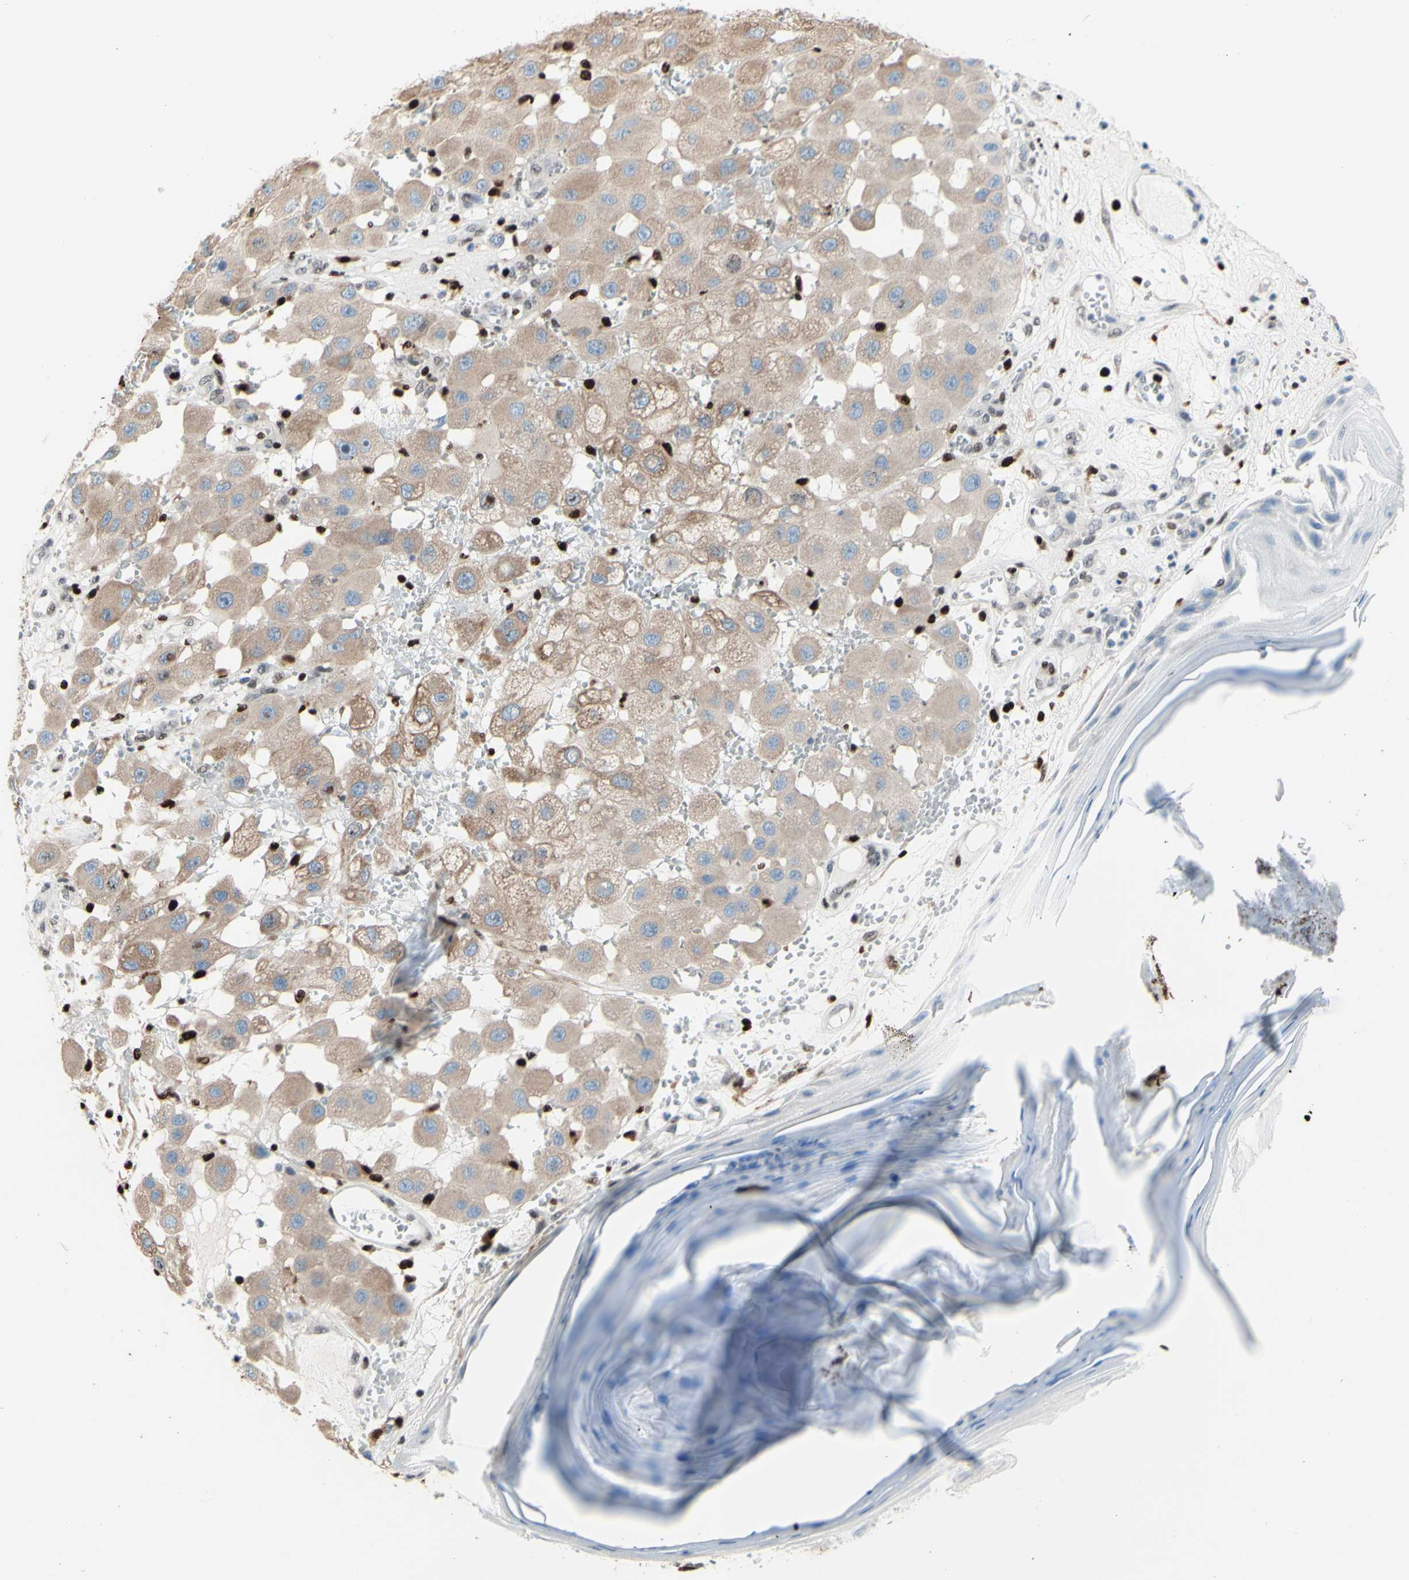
{"staining": {"intensity": "weak", "quantity": ">75%", "location": "cytoplasmic/membranous"}, "tissue": "melanoma", "cell_type": "Tumor cells", "image_type": "cancer", "snomed": [{"axis": "morphology", "description": "Malignant melanoma, NOS"}, {"axis": "topography", "description": "Skin"}], "caption": "Immunohistochemistry staining of melanoma, which shows low levels of weak cytoplasmic/membranous expression in about >75% of tumor cells indicating weak cytoplasmic/membranous protein staining. The staining was performed using DAB (3,3'-diaminobenzidine) (brown) for protein detection and nuclei were counterstained in hematoxylin (blue).", "gene": "EED", "patient": {"sex": "female", "age": 81}}